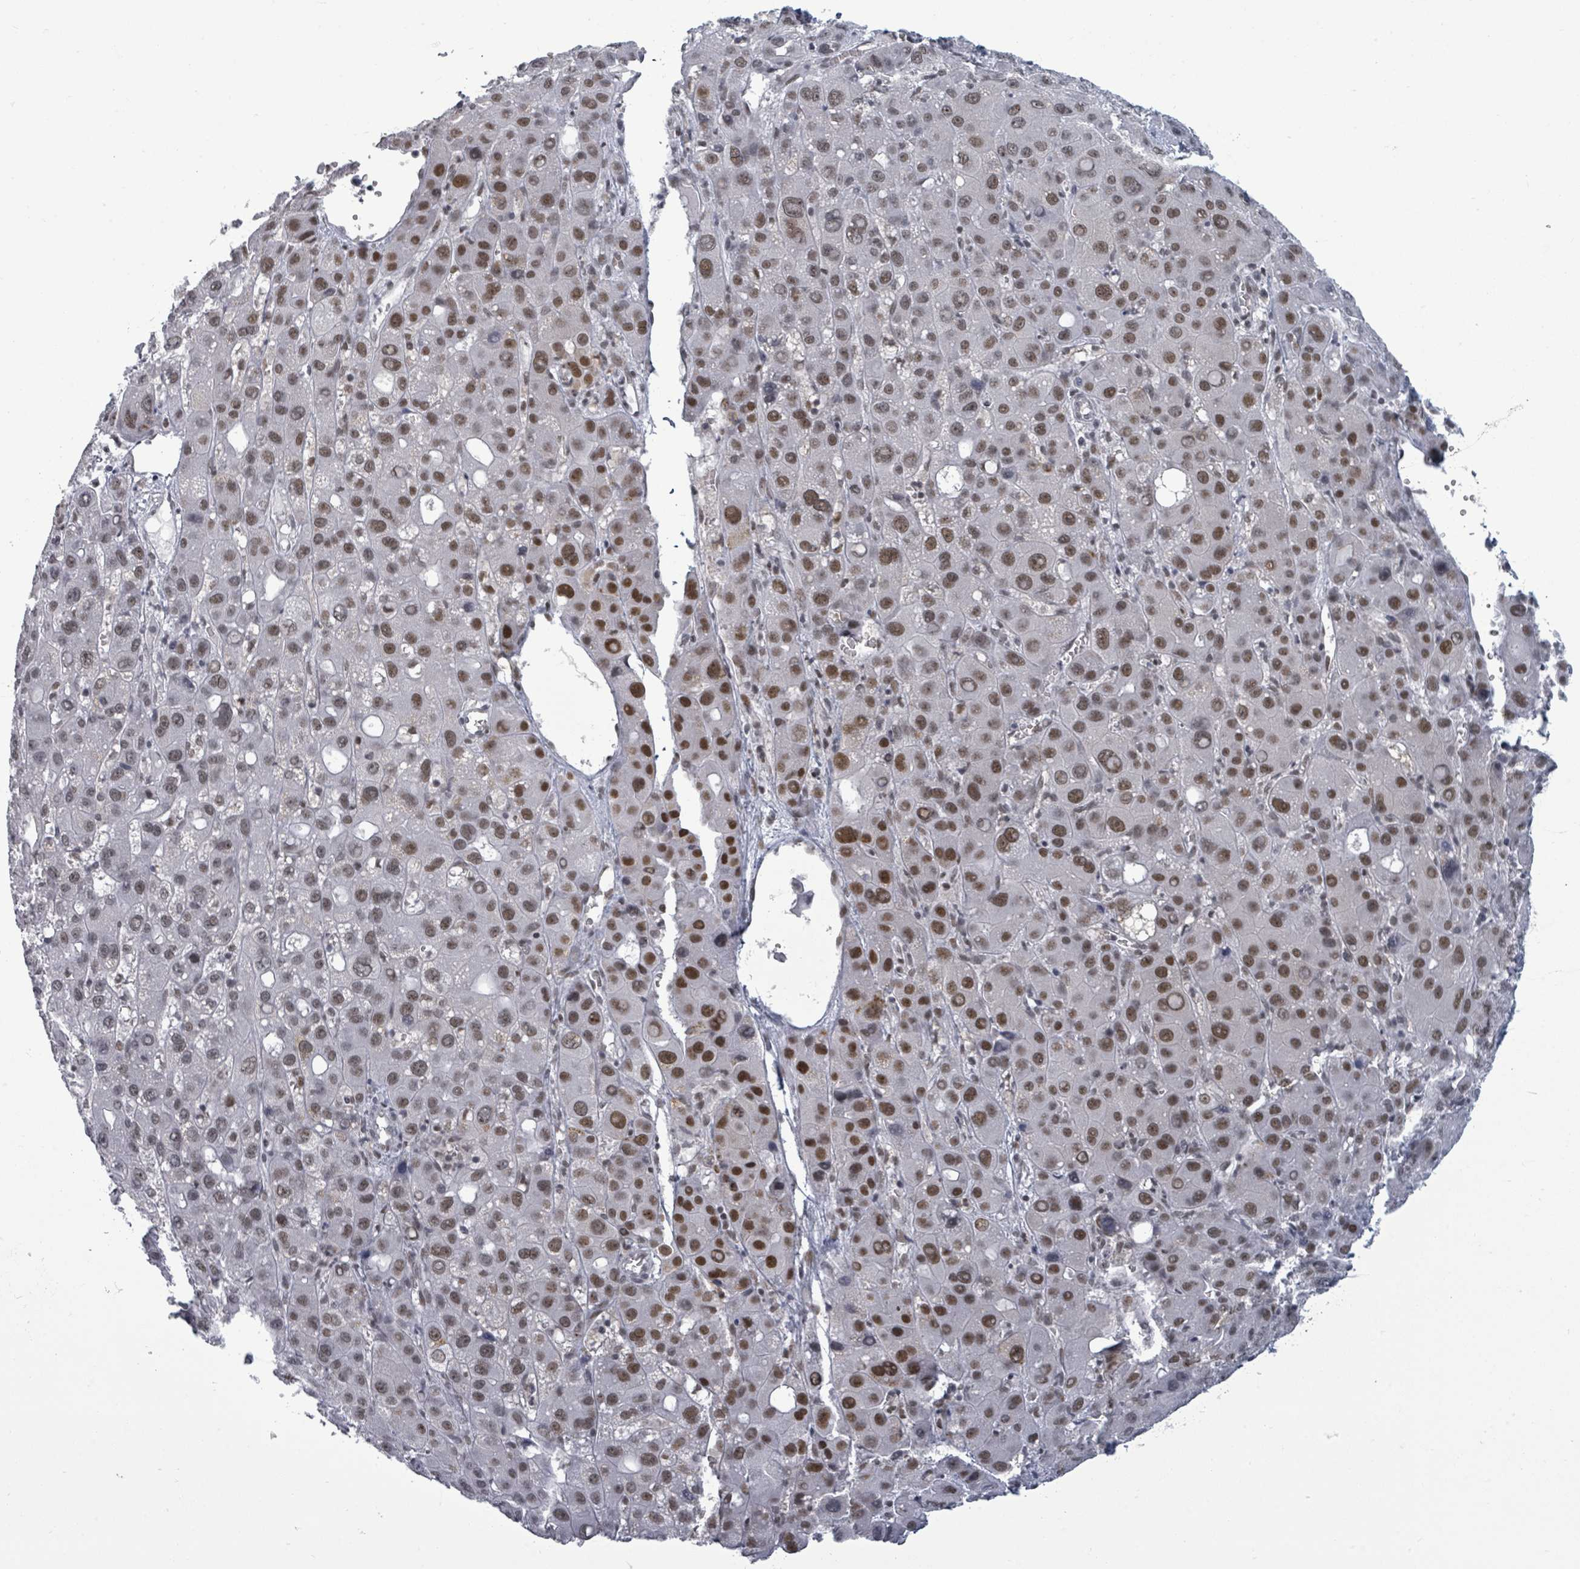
{"staining": {"intensity": "moderate", "quantity": ">75%", "location": "nuclear"}, "tissue": "liver cancer", "cell_type": "Tumor cells", "image_type": "cancer", "snomed": [{"axis": "morphology", "description": "Carcinoma, Hepatocellular, NOS"}, {"axis": "topography", "description": "Liver"}], "caption": "A micrograph of human liver cancer (hepatocellular carcinoma) stained for a protein demonstrates moderate nuclear brown staining in tumor cells.", "gene": "ERCC5", "patient": {"sex": "male", "age": 55}}